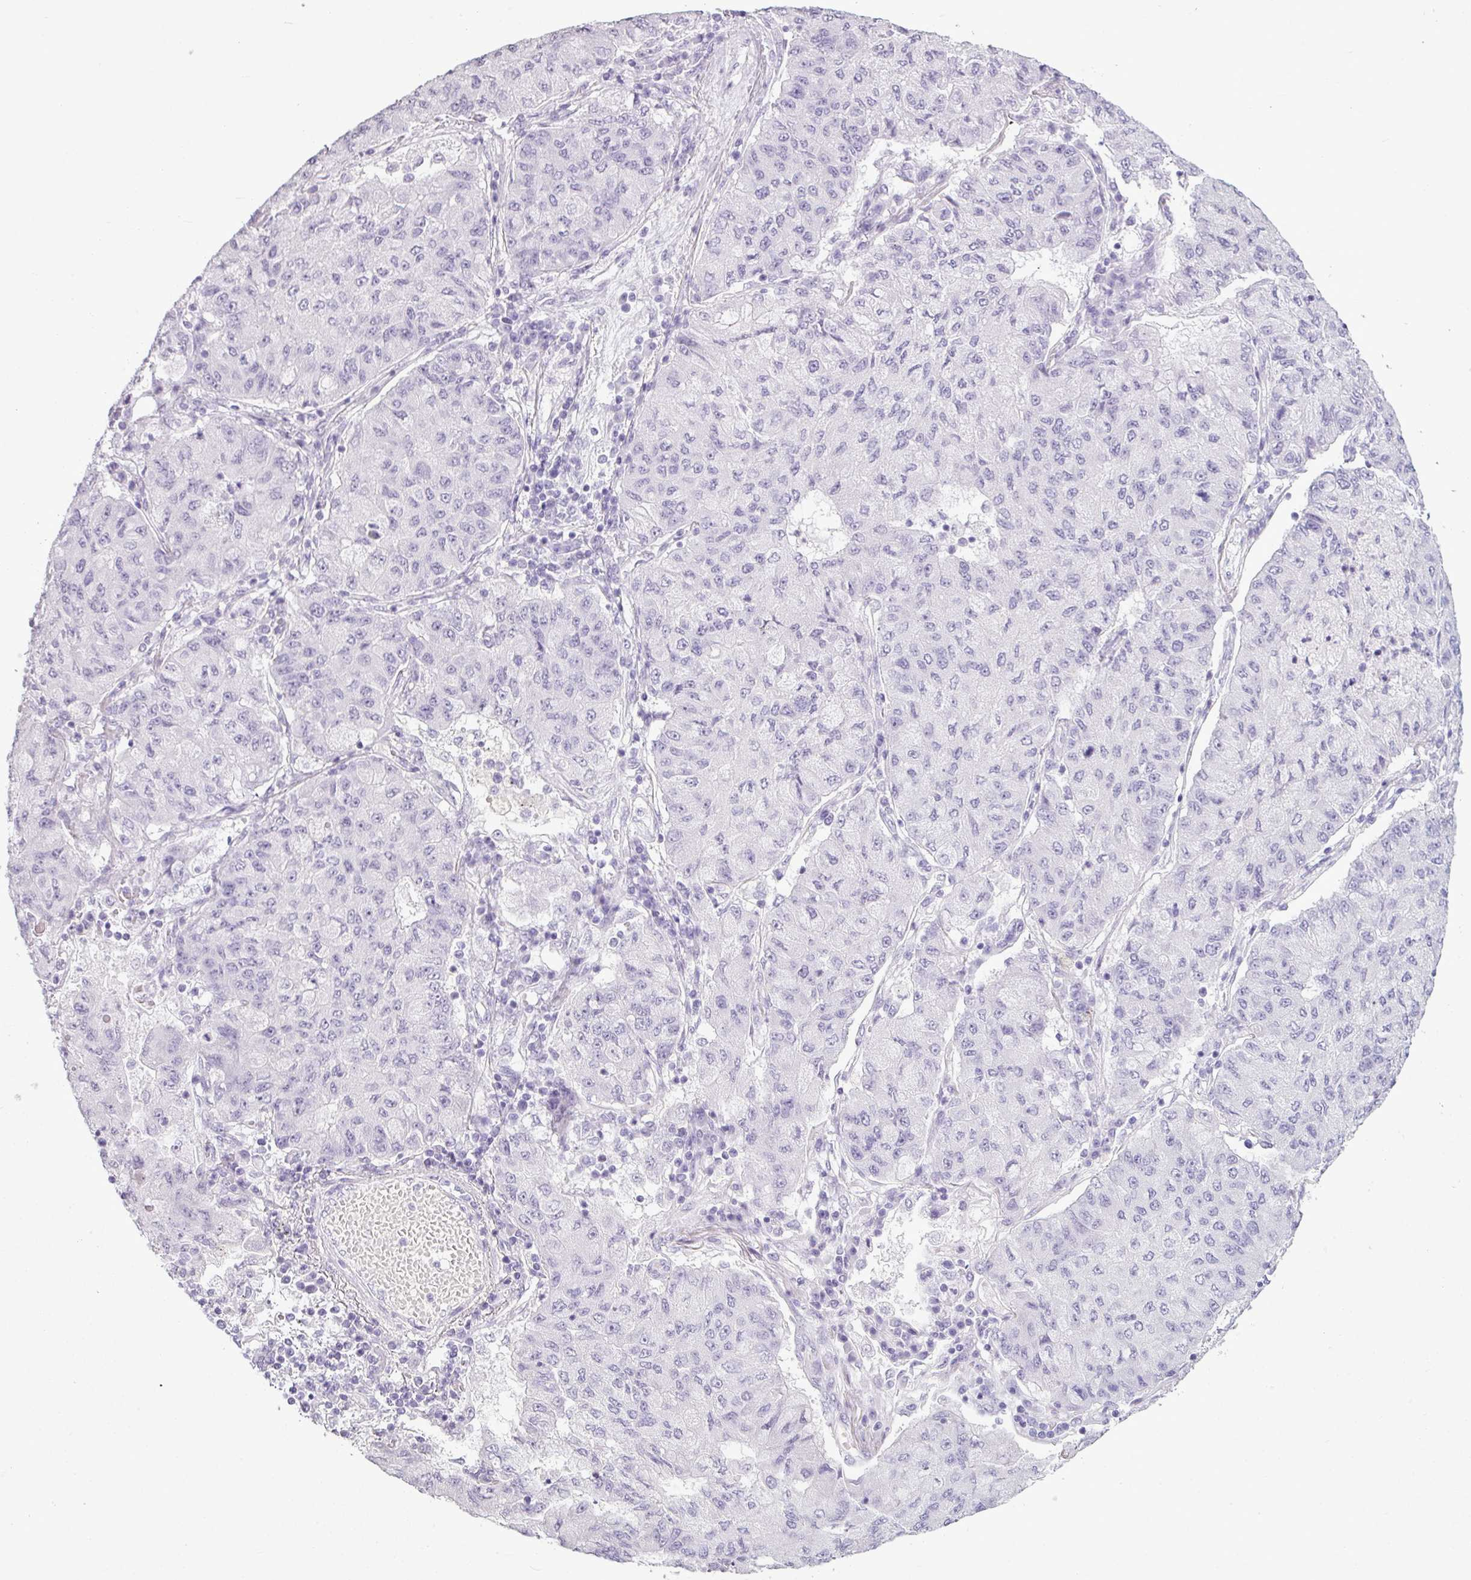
{"staining": {"intensity": "negative", "quantity": "none", "location": "none"}, "tissue": "lung cancer", "cell_type": "Tumor cells", "image_type": "cancer", "snomed": [{"axis": "morphology", "description": "Squamous cell carcinoma, NOS"}, {"axis": "topography", "description": "Lung"}], "caption": "Immunohistochemistry histopathology image of neoplastic tissue: lung squamous cell carcinoma stained with DAB demonstrates no significant protein expression in tumor cells.", "gene": "AMY2A", "patient": {"sex": "male", "age": 74}}